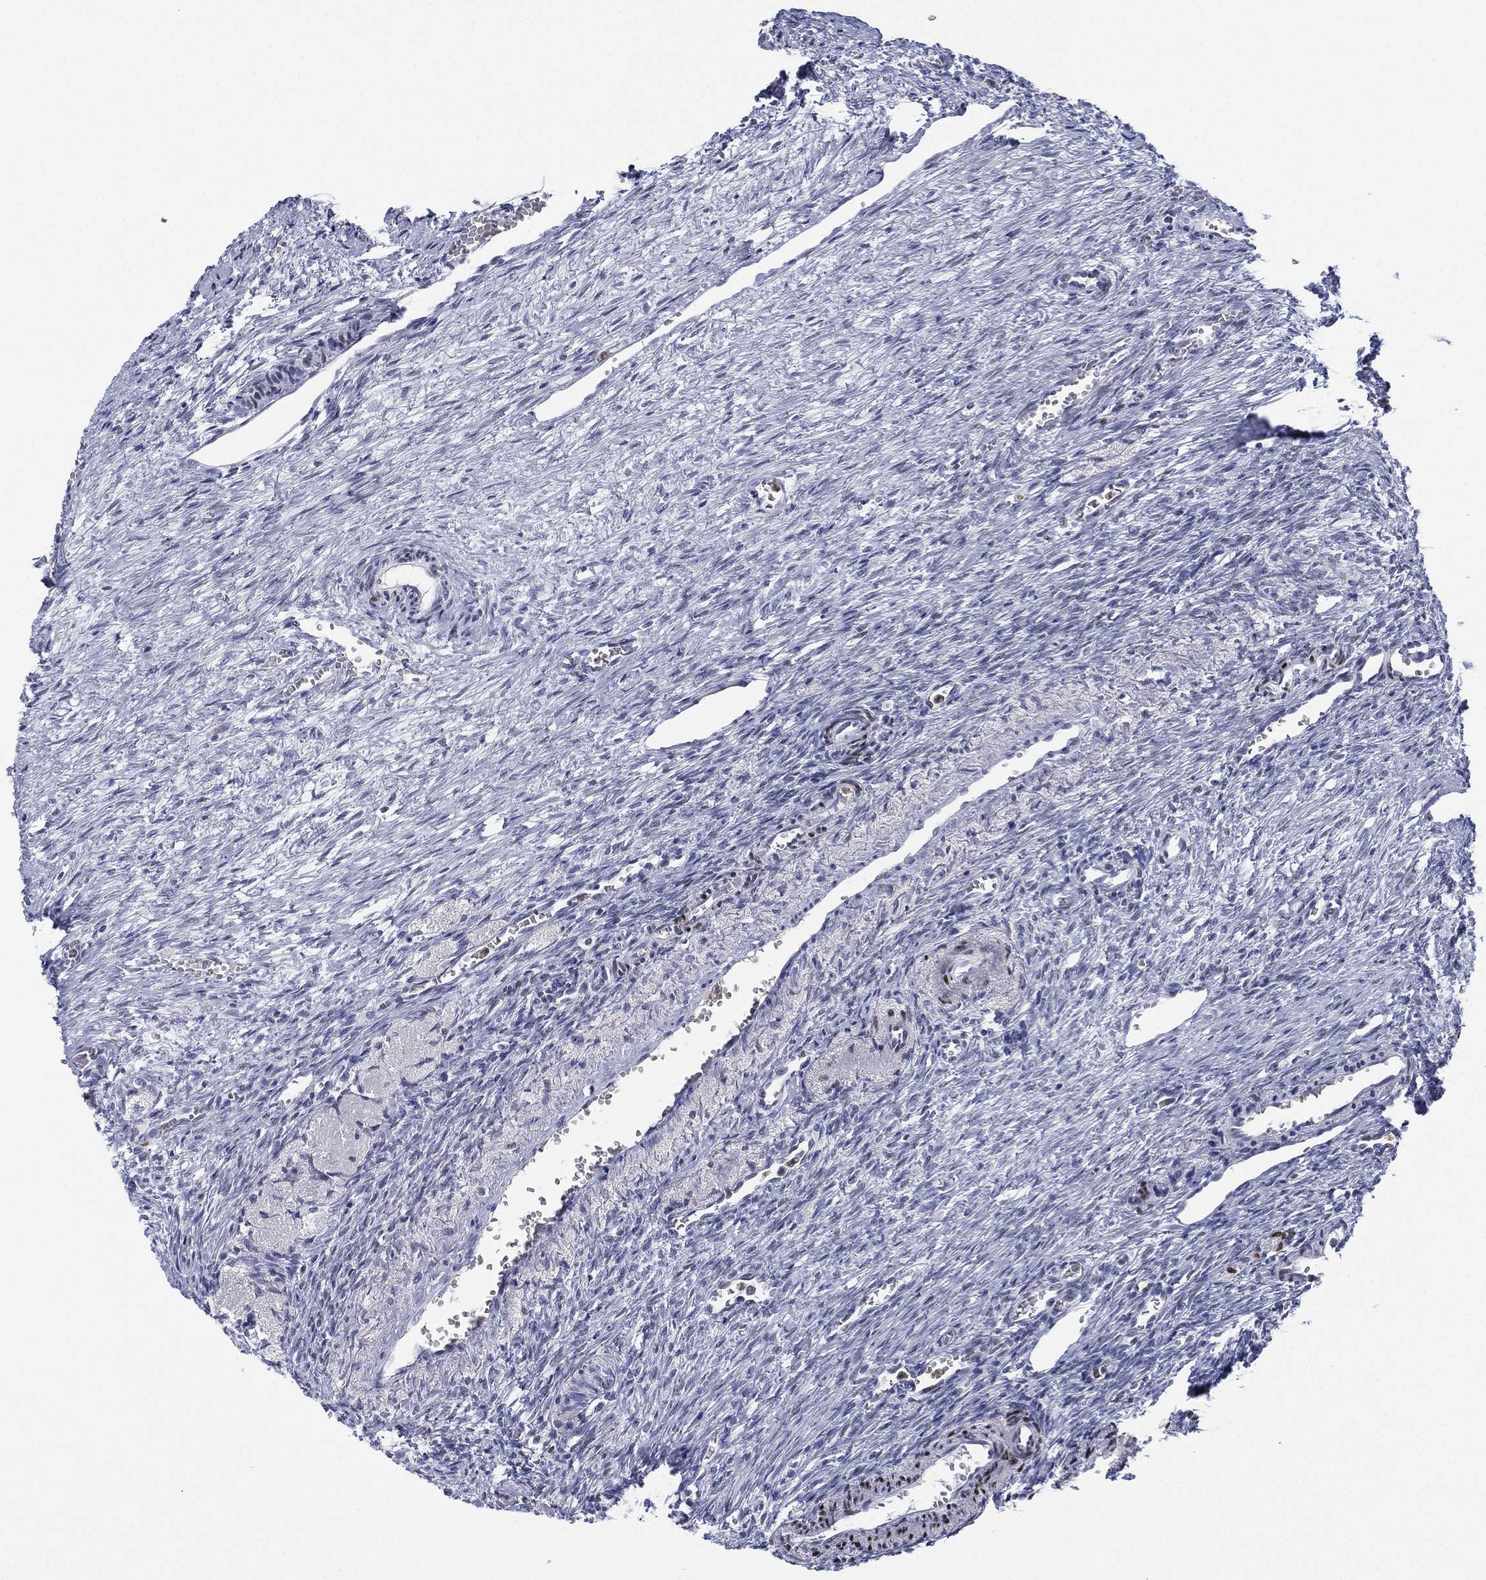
{"staining": {"intensity": "negative", "quantity": "none", "location": "none"}, "tissue": "ovary", "cell_type": "Ovarian stroma cells", "image_type": "normal", "snomed": [{"axis": "morphology", "description": "Normal tissue, NOS"}, {"axis": "topography", "description": "Ovary"}], "caption": "Protein analysis of unremarkable ovary shows no significant positivity in ovarian stroma cells.", "gene": "ZNF711", "patient": {"sex": "female", "age": 39}}